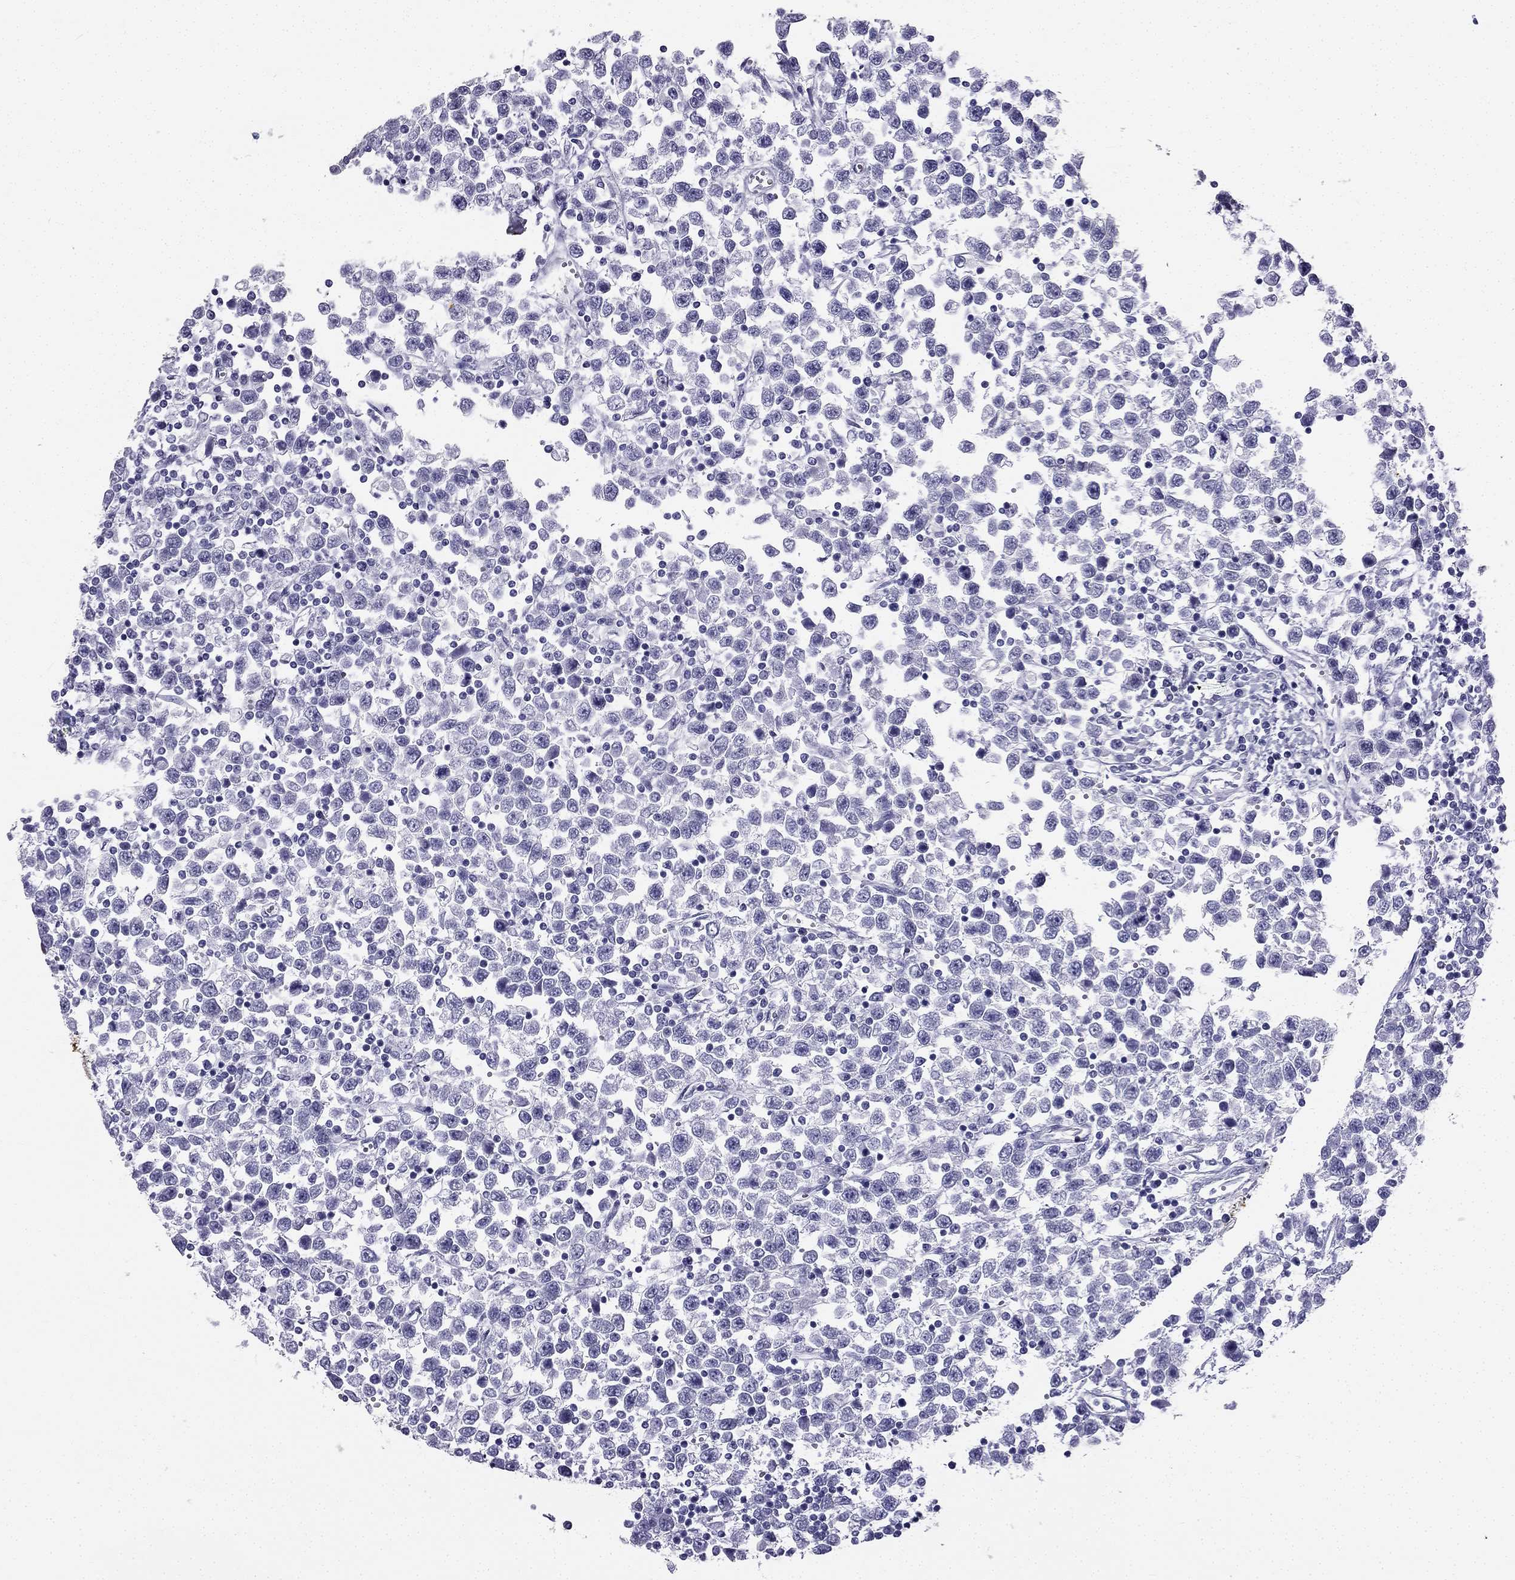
{"staining": {"intensity": "negative", "quantity": "none", "location": "none"}, "tissue": "testis cancer", "cell_type": "Tumor cells", "image_type": "cancer", "snomed": [{"axis": "morphology", "description": "Seminoma, NOS"}, {"axis": "topography", "description": "Testis"}], "caption": "Tumor cells show no significant protein positivity in seminoma (testis).", "gene": "TFF3", "patient": {"sex": "male", "age": 34}}